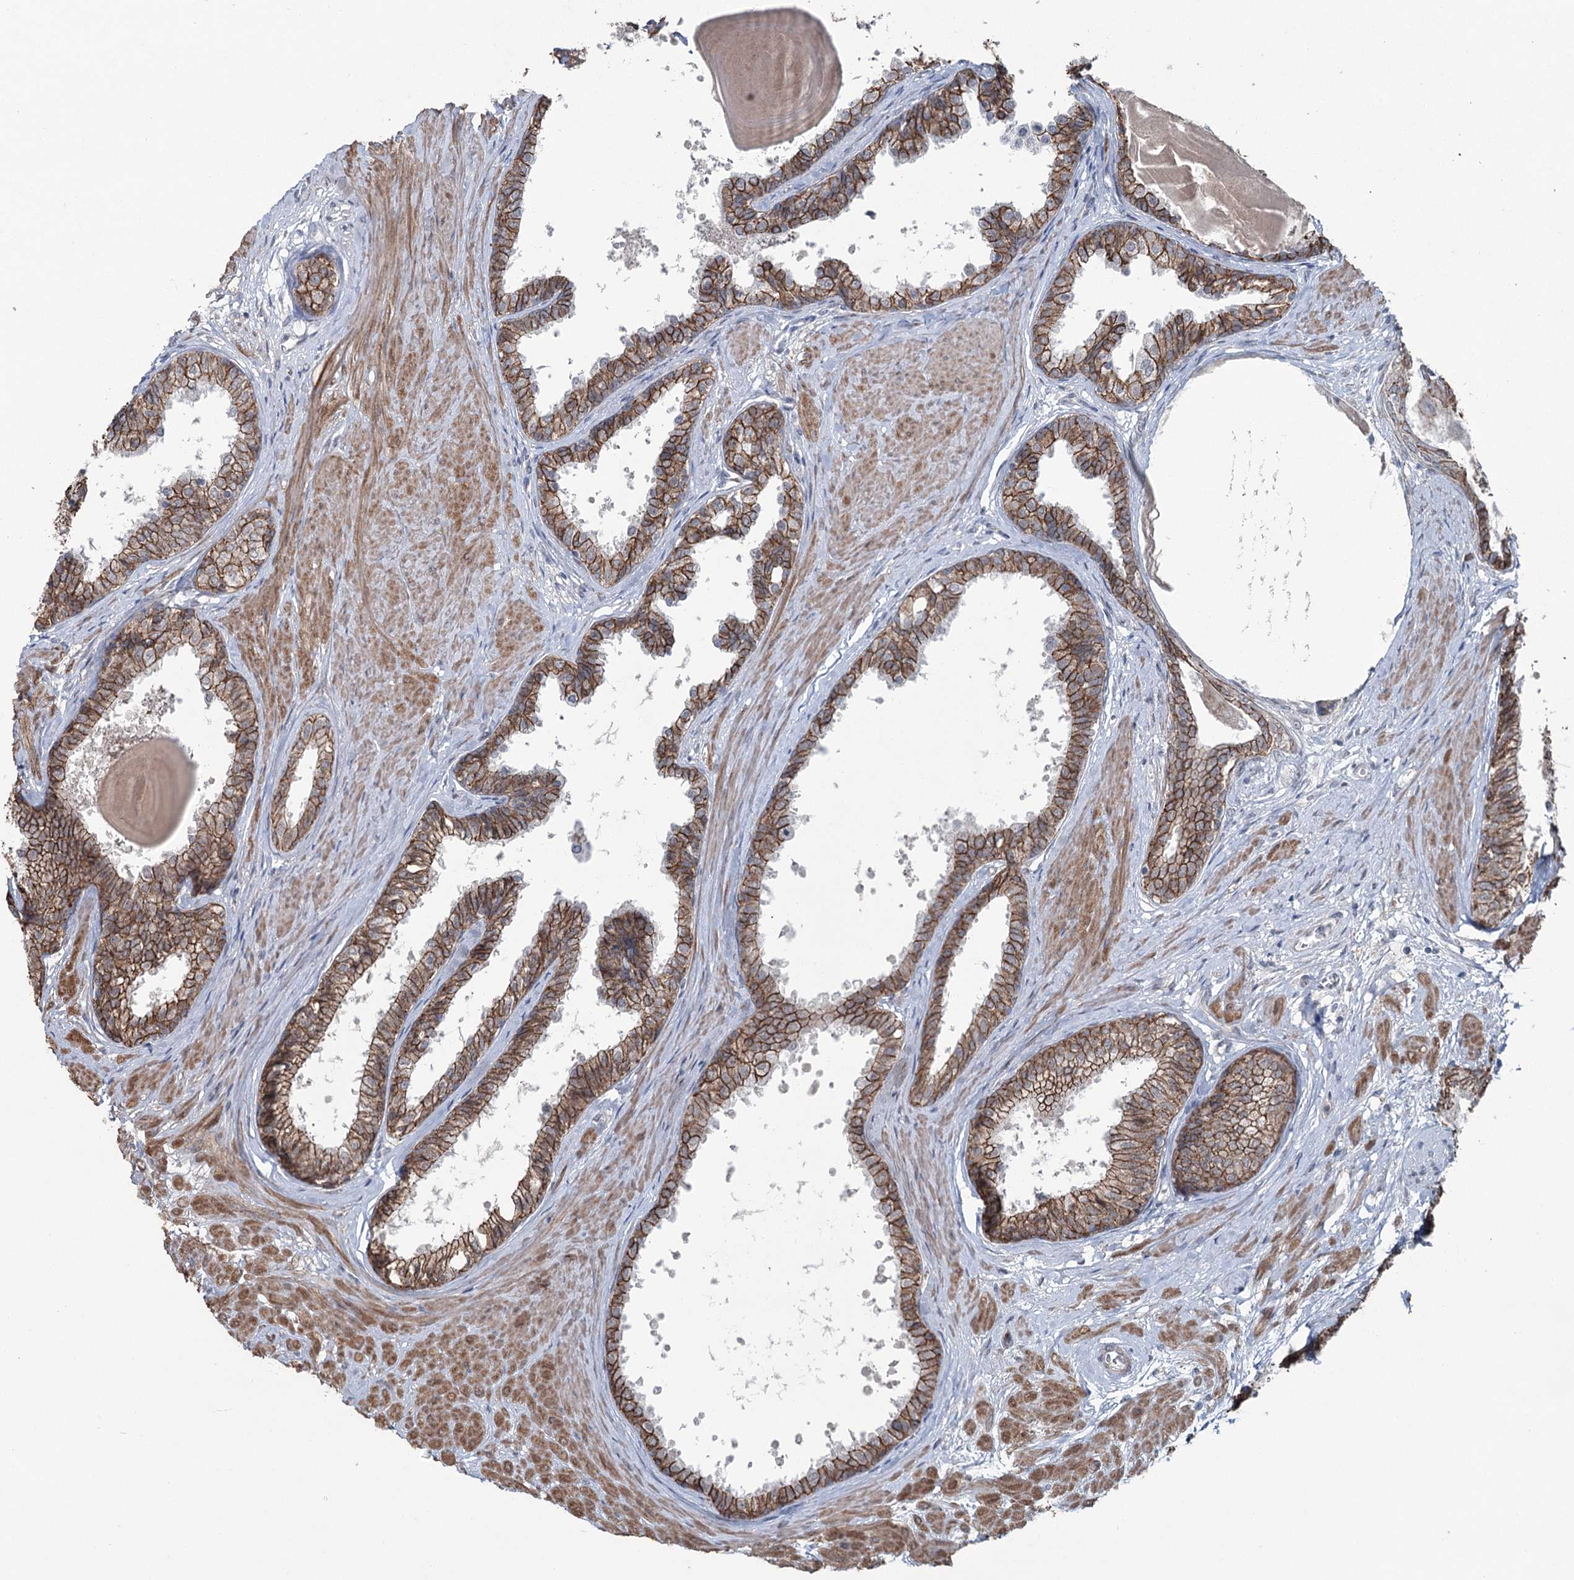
{"staining": {"intensity": "strong", "quantity": ">75%", "location": "cytoplasmic/membranous"}, "tissue": "prostate", "cell_type": "Glandular cells", "image_type": "normal", "snomed": [{"axis": "morphology", "description": "Normal tissue, NOS"}, {"axis": "topography", "description": "Prostate"}], "caption": "The histopathology image reveals immunohistochemical staining of normal prostate. There is strong cytoplasmic/membranous staining is appreciated in about >75% of glandular cells. (DAB (3,3'-diaminobenzidine) IHC with brightfield microscopy, high magnification).", "gene": "FAM120B", "patient": {"sex": "male", "age": 48}}